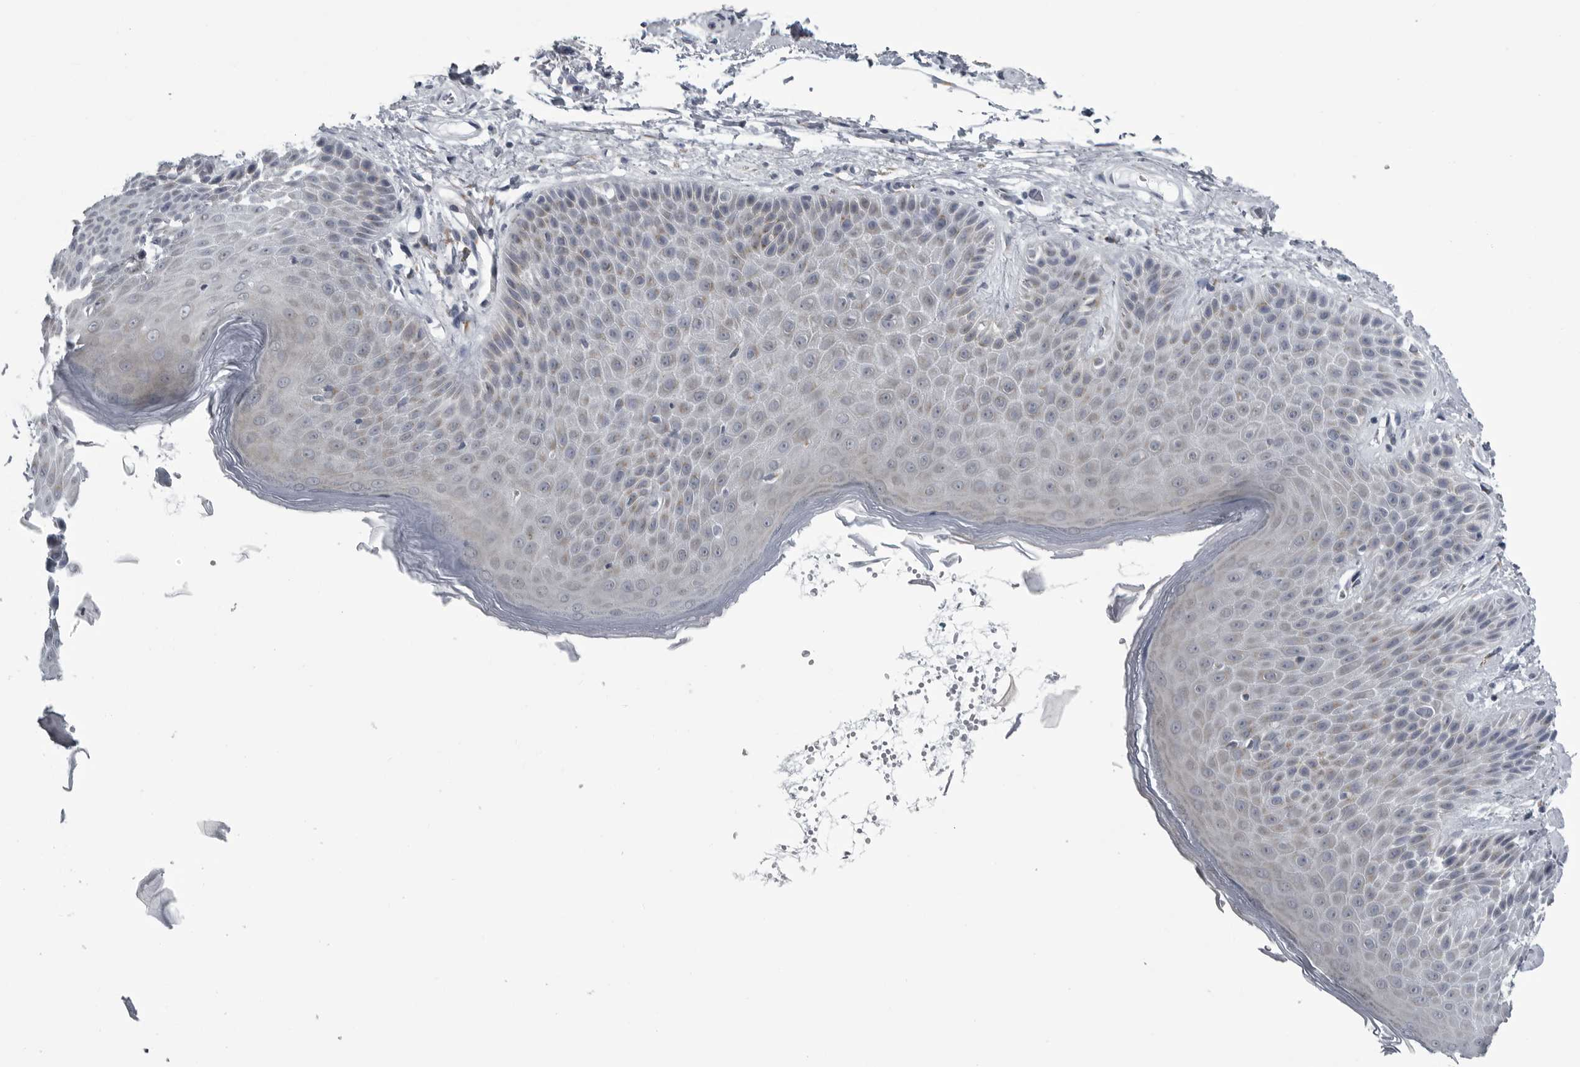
{"staining": {"intensity": "weak", "quantity": "<25%", "location": "cytoplasmic/membranous"}, "tissue": "skin", "cell_type": "Epidermal cells", "image_type": "normal", "snomed": [{"axis": "morphology", "description": "Normal tissue, NOS"}, {"axis": "topography", "description": "Anal"}], "caption": "Immunohistochemistry (IHC) photomicrograph of benign skin: skin stained with DAB demonstrates no significant protein staining in epidermal cells. (Stains: DAB (3,3'-diaminobenzidine) immunohistochemistry with hematoxylin counter stain, Microscopy: brightfield microscopy at high magnification).", "gene": "MYOC", "patient": {"sex": "male", "age": 74}}